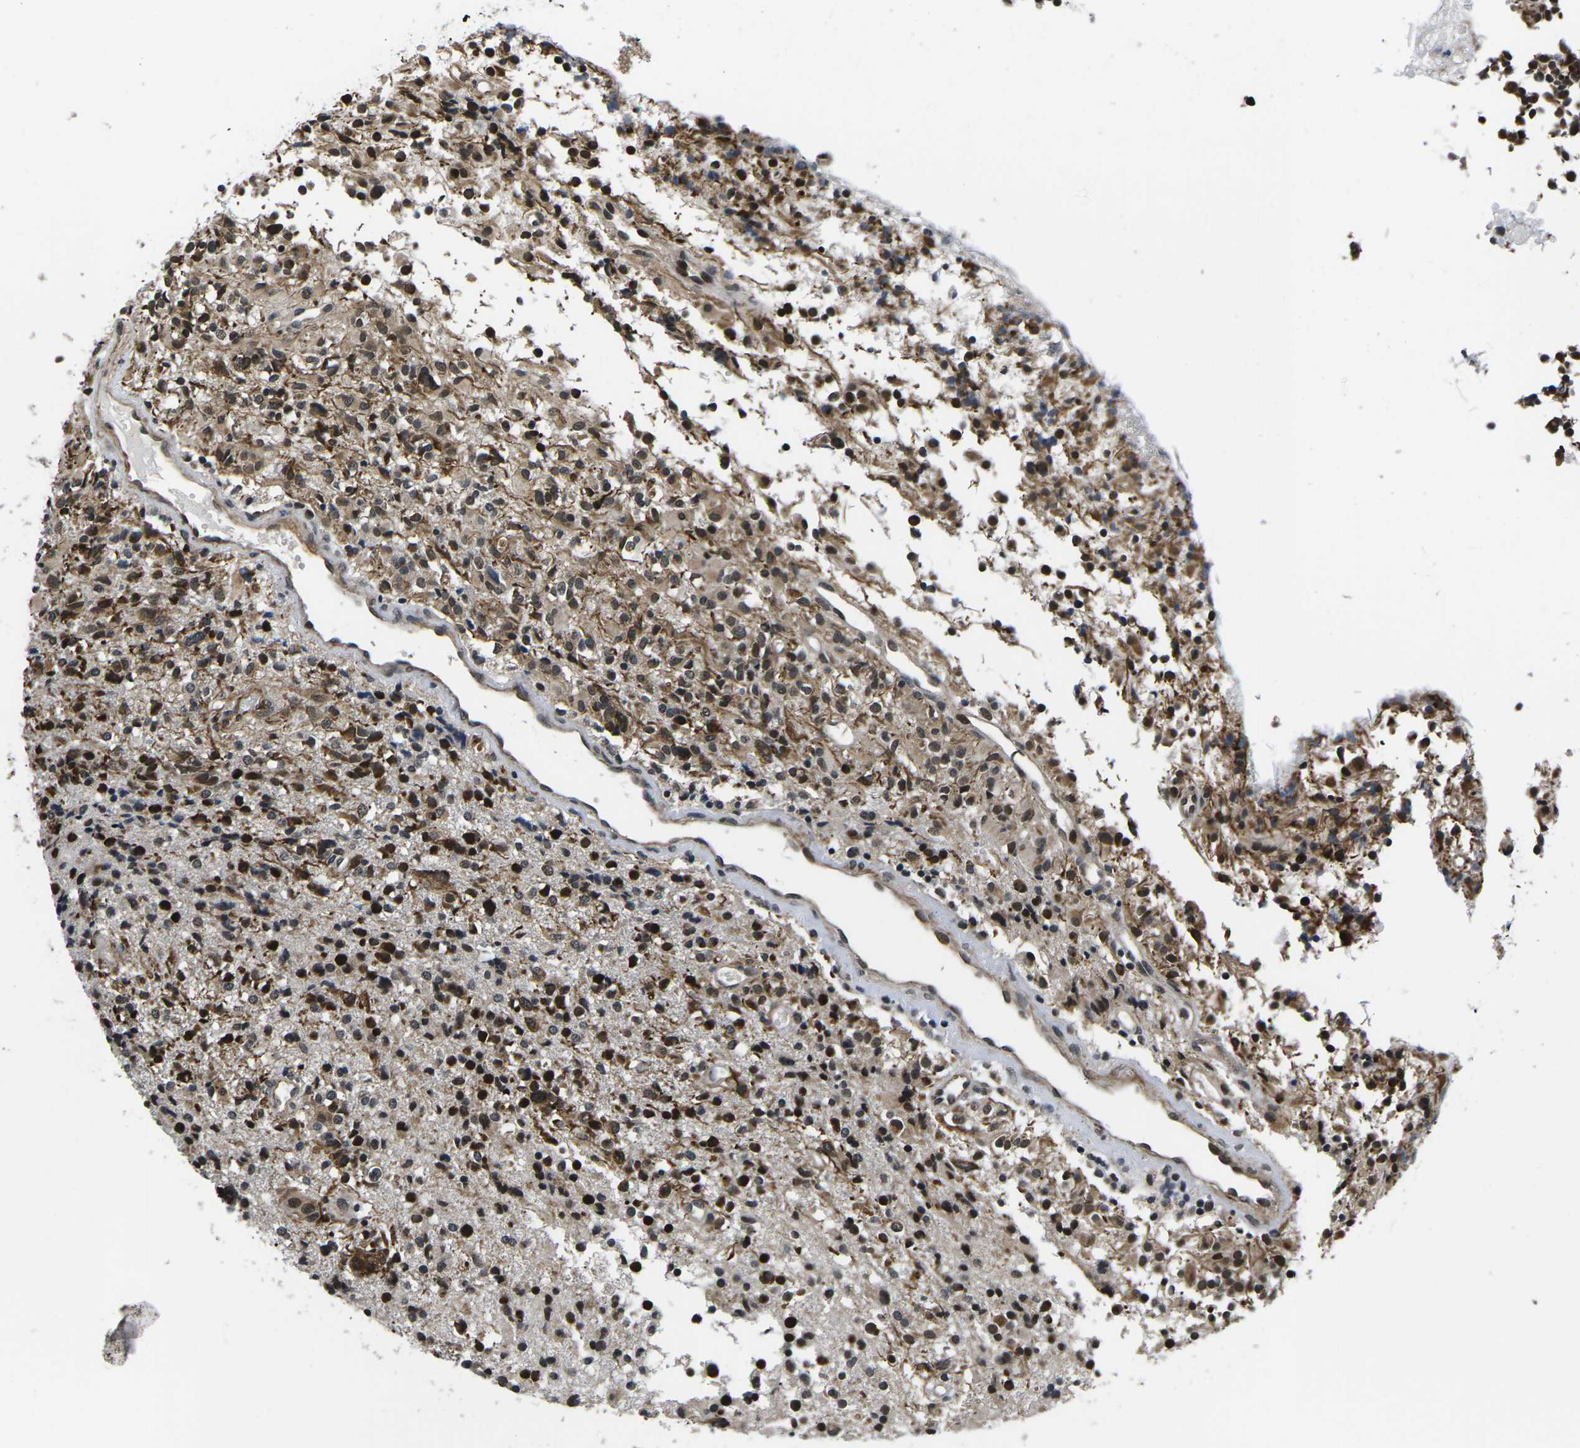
{"staining": {"intensity": "strong", "quantity": "25%-75%", "location": "nuclear"}, "tissue": "glioma", "cell_type": "Tumor cells", "image_type": "cancer", "snomed": [{"axis": "morphology", "description": "Glioma, malignant, High grade"}, {"axis": "topography", "description": "Brain"}], "caption": "High-power microscopy captured an IHC image of glioma, revealing strong nuclear positivity in approximately 25%-75% of tumor cells.", "gene": "CCNE1", "patient": {"sex": "female", "age": 59}}